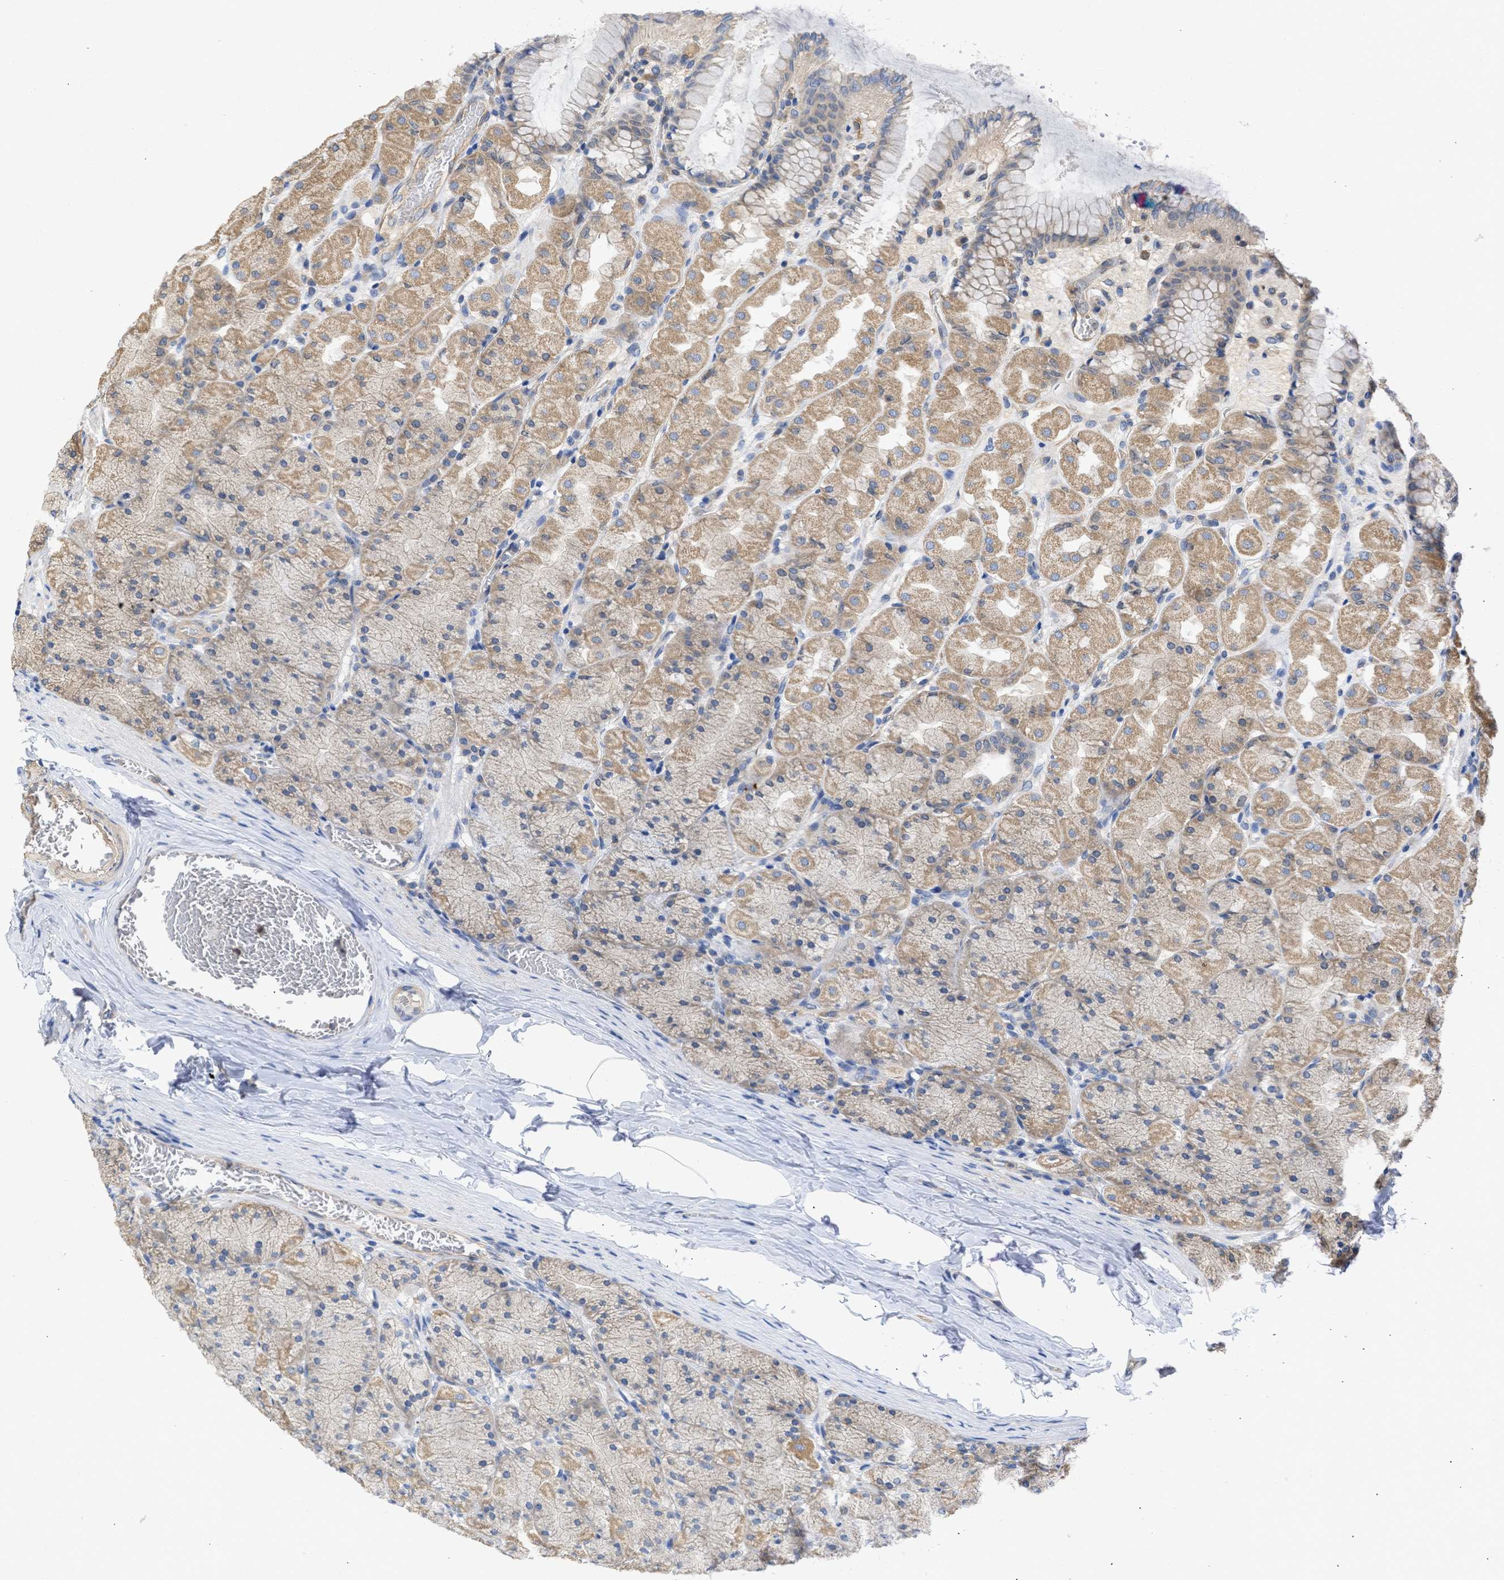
{"staining": {"intensity": "moderate", "quantity": ">75%", "location": "cytoplasmic/membranous"}, "tissue": "stomach", "cell_type": "Glandular cells", "image_type": "normal", "snomed": [{"axis": "morphology", "description": "Normal tissue, NOS"}, {"axis": "topography", "description": "Stomach, upper"}], "caption": "Protein positivity by immunohistochemistry (IHC) shows moderate cytoplasmic/membranous staining in about >75% of glandular cells in unremarkable stomach. (DAB (3,3'-diaminobenzidine) IHC with brightfield microscopy, high magnification).", "gene": "MAP2K3", "patient": {"sex": "female", "age": 56}}